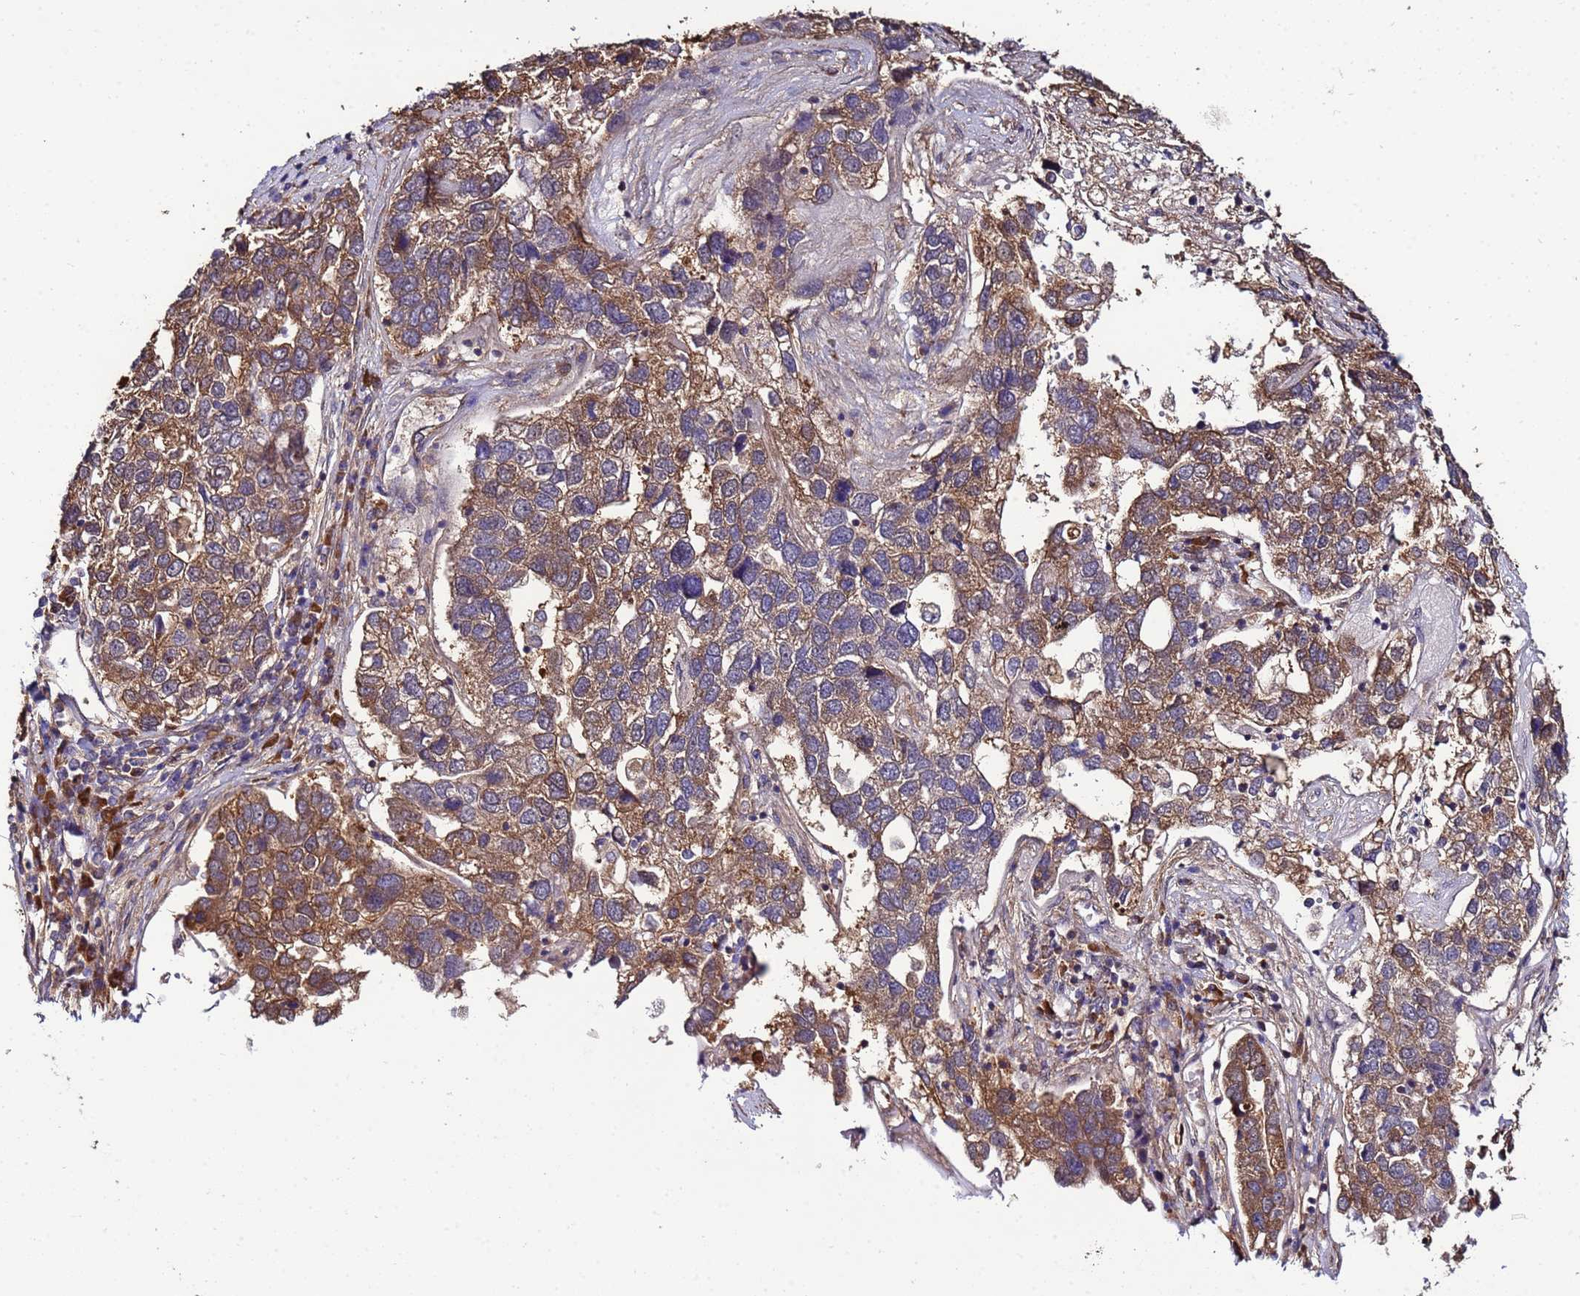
{"staining": {"intensity": "moderate", "quantity": ">75%", "location": "cytoplasmic/membranous"}, "tissue": "pancreatic cancer", "cell_type": "Tumor cells", "image_type": "cancer", "snomed": [{"axis": "morphology", "description": "Adenocarcinoma, NOS"}, {"axis": "topography", "description": "Pancreas"}], "caption": "Approximately >75% of tumor cells in adenocarcinoma (pancreatic) demonstrate moderate cytoplasmic/membranous protein expression as visualized by brown immunohistochemical staining.", "gene": "NAXE", "patient": {"sex": "female", "age": 61}}